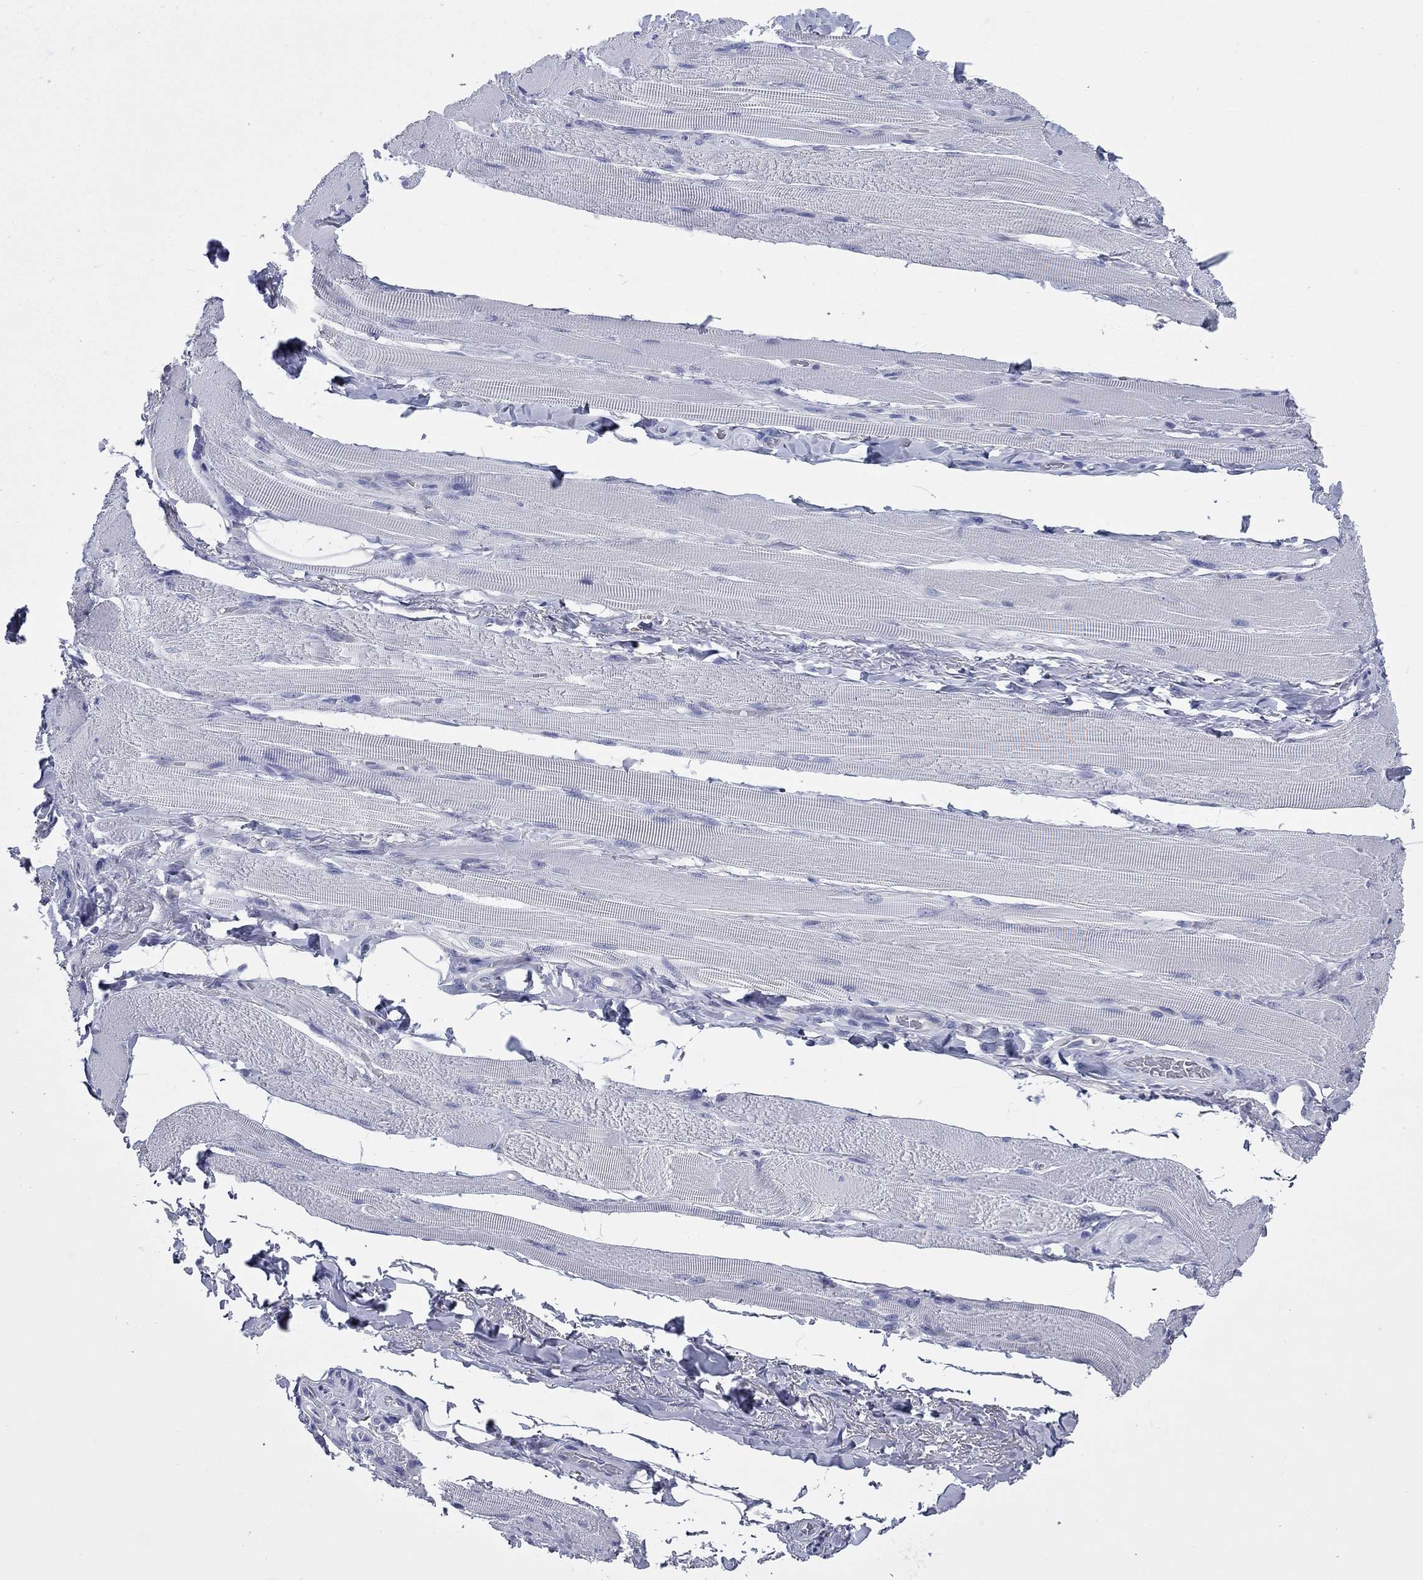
{"staining": {"intensity": "negative", "quantity": "none", "location": "none"}, "tissue": "skeletal muscle", "cell_type": "Myocytes", "image_type": "normal", "snomed": [{"axis": "morphology", "description": "Normal tissue, NOS"}, {"axis": "topography", "description": "Skeletal muscle"}, {"axis": "topography", "description": "Anal"}, {"axis": "topography", "description": "Peripheral nerve tissue"}], "caption": "IHC image of normal skeletal muscle stained for a protein (brown), which shows no staining in myocytes. (DAB (3,3'-diaminobenzidine) immunohistochemistry (IHC) visualized using brightfield microscopy, high magnification).", "gene": "CCNA1", "patient": {"sex": "male", "age": 53}}